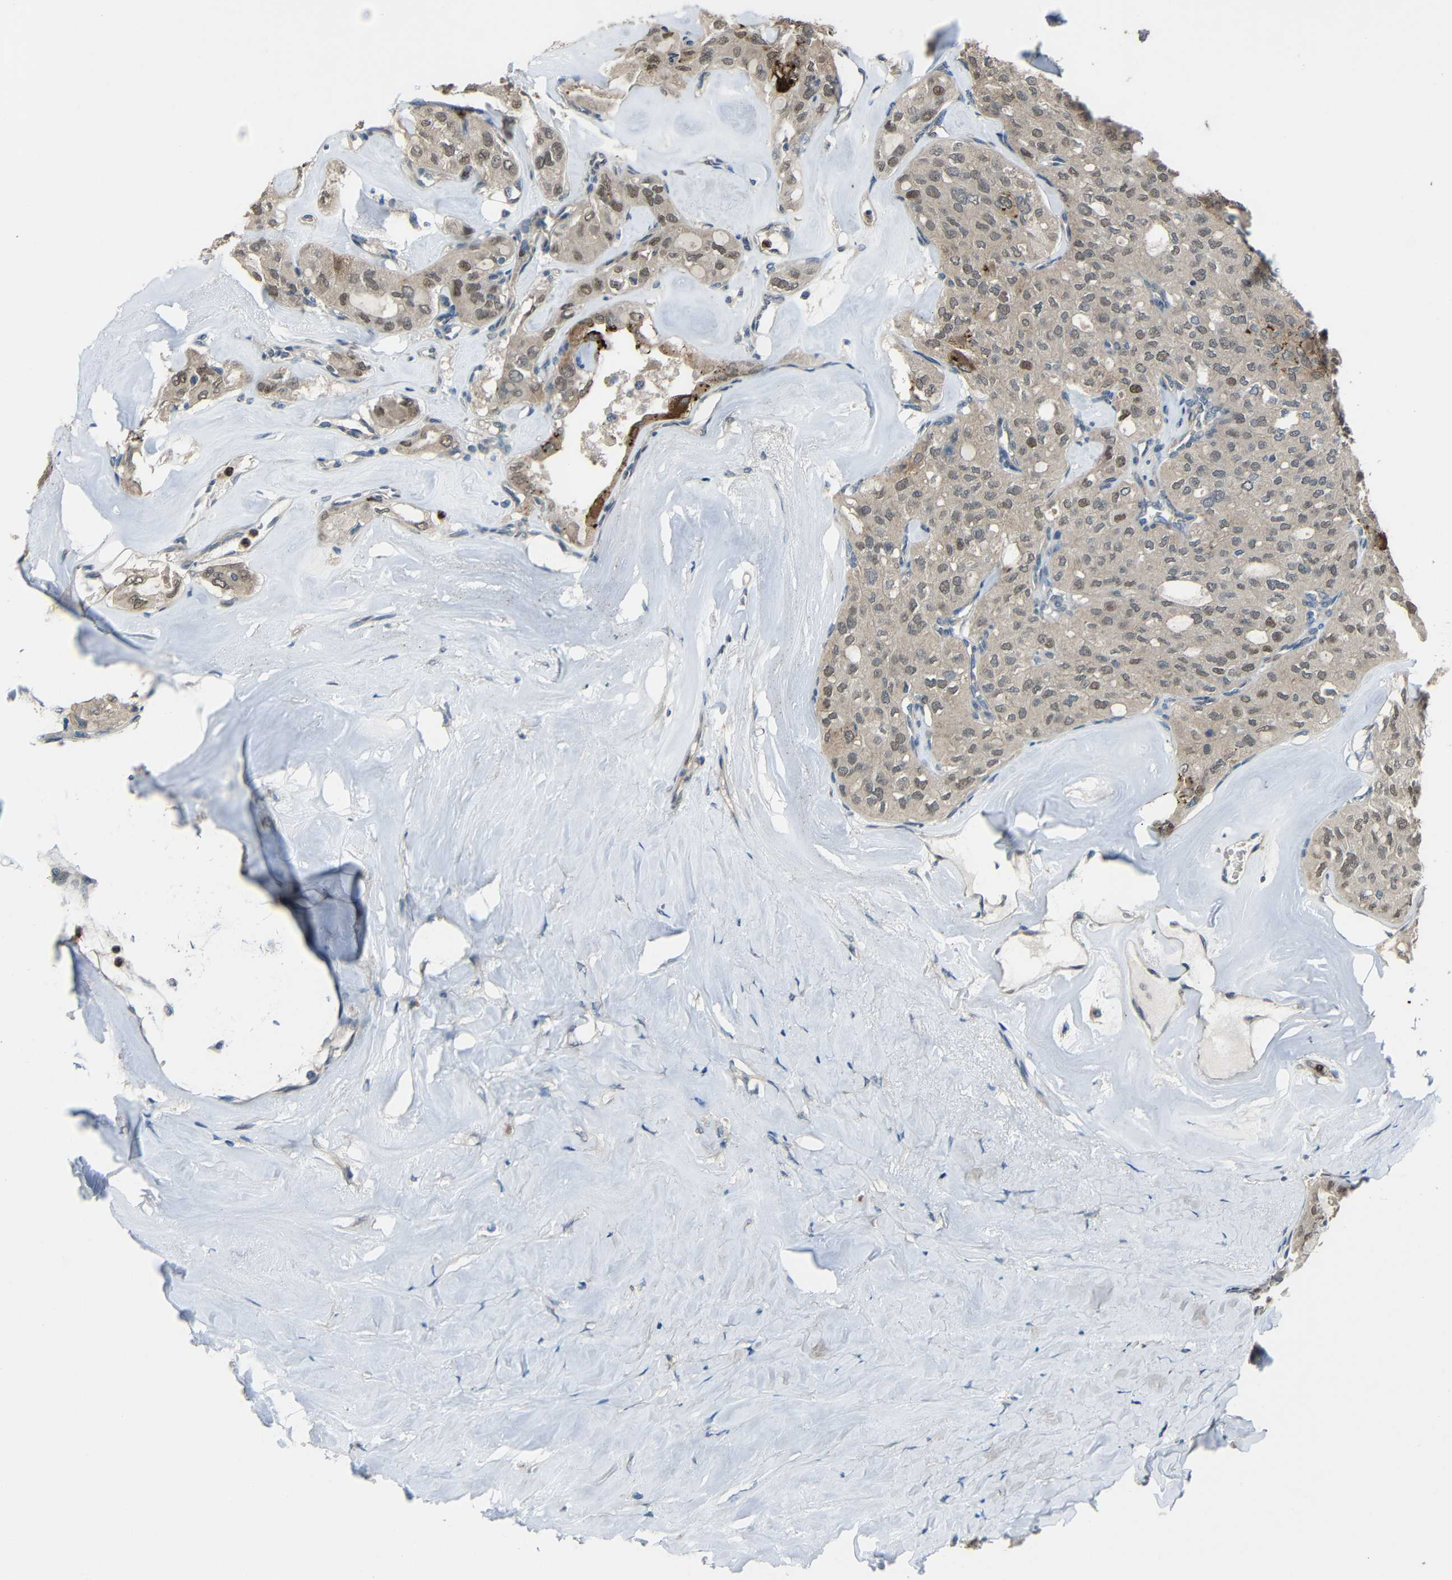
{"staining": {"intensity": "weak", "quantity": "<25%", "location": "cytoplasmic/membranous,nuclear"}, "tissue": "thyroid cancer", "cell_type": "Tumor cells", "image_type": "cancer", "snomed": [{"axis": "morphology", "description": "Follicular adenoma carcinoma, NOS"}, {"axis": "topography", "description": "Thyroid gland"}], "caption": "Micrograph shows no protein expression in tumor cells of thyroid cancer (follicular adenoma carcinoma) tissue. (Immunohistochemistry, brightfield microscopy, high magnification).", "gene": "STBD1", "patient": {"sex": "male", "age": 75}}